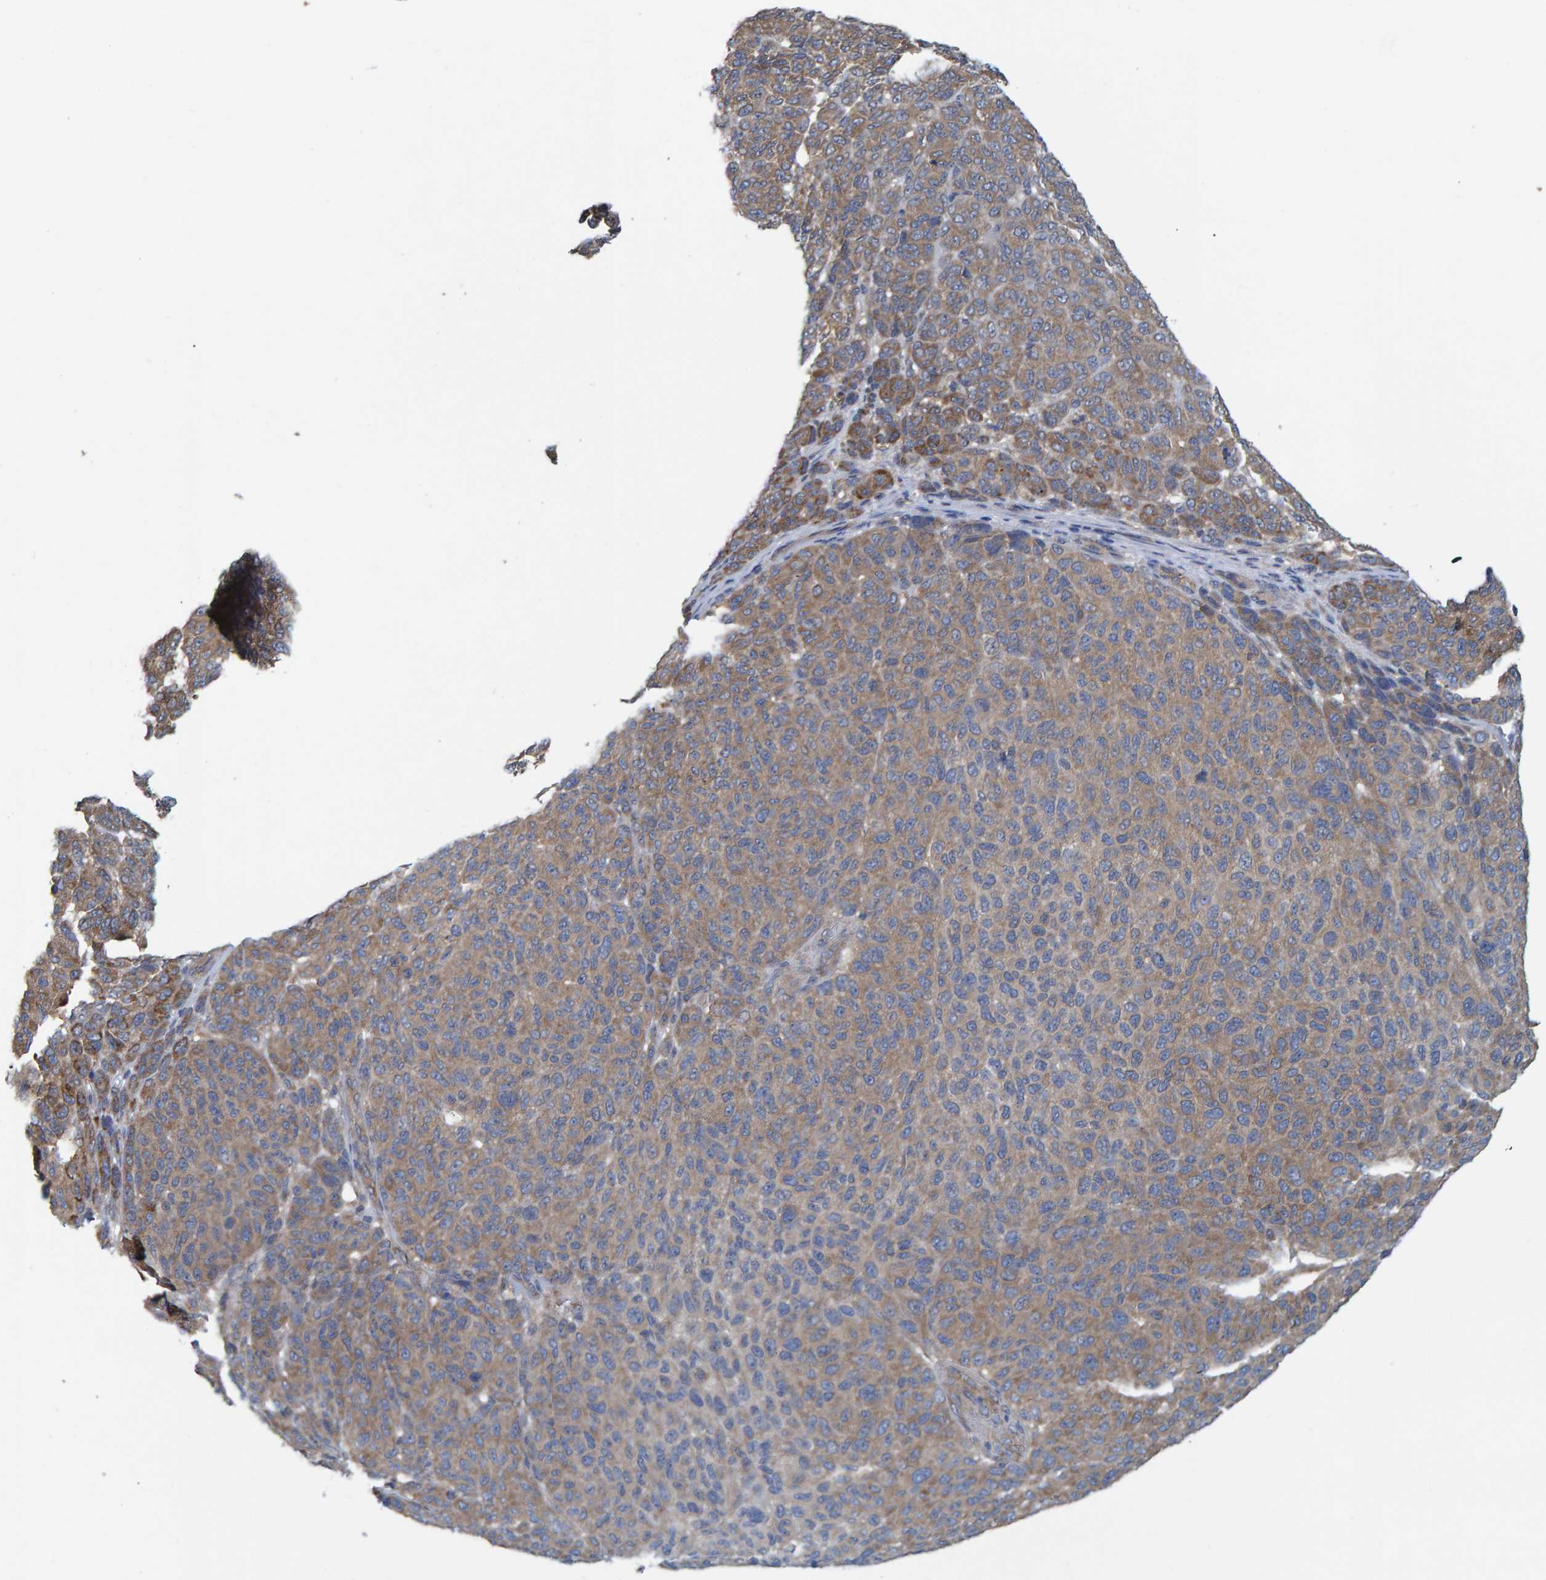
{"staining": {"intensity": "weak", "quantity": ">75%", "location": "cytoplasmic/membranous"}, "tissue": "melanoma", "cell_type": "Tumor cells", "image_type": "cancer", "snomed": [{"axis": "morphology", "description": "Malignant melanoma, NOS"}, {"axis": "topography", "description": "Skin"}], "caption": "Approximately >75% of tumor cells in human melanoma show weak cytoplasmic/membranous protein staining as visualized by brown immunohistochemical staining.", "gene": "LRSAM1", "patient": {"sex": "male", "age": 59}}